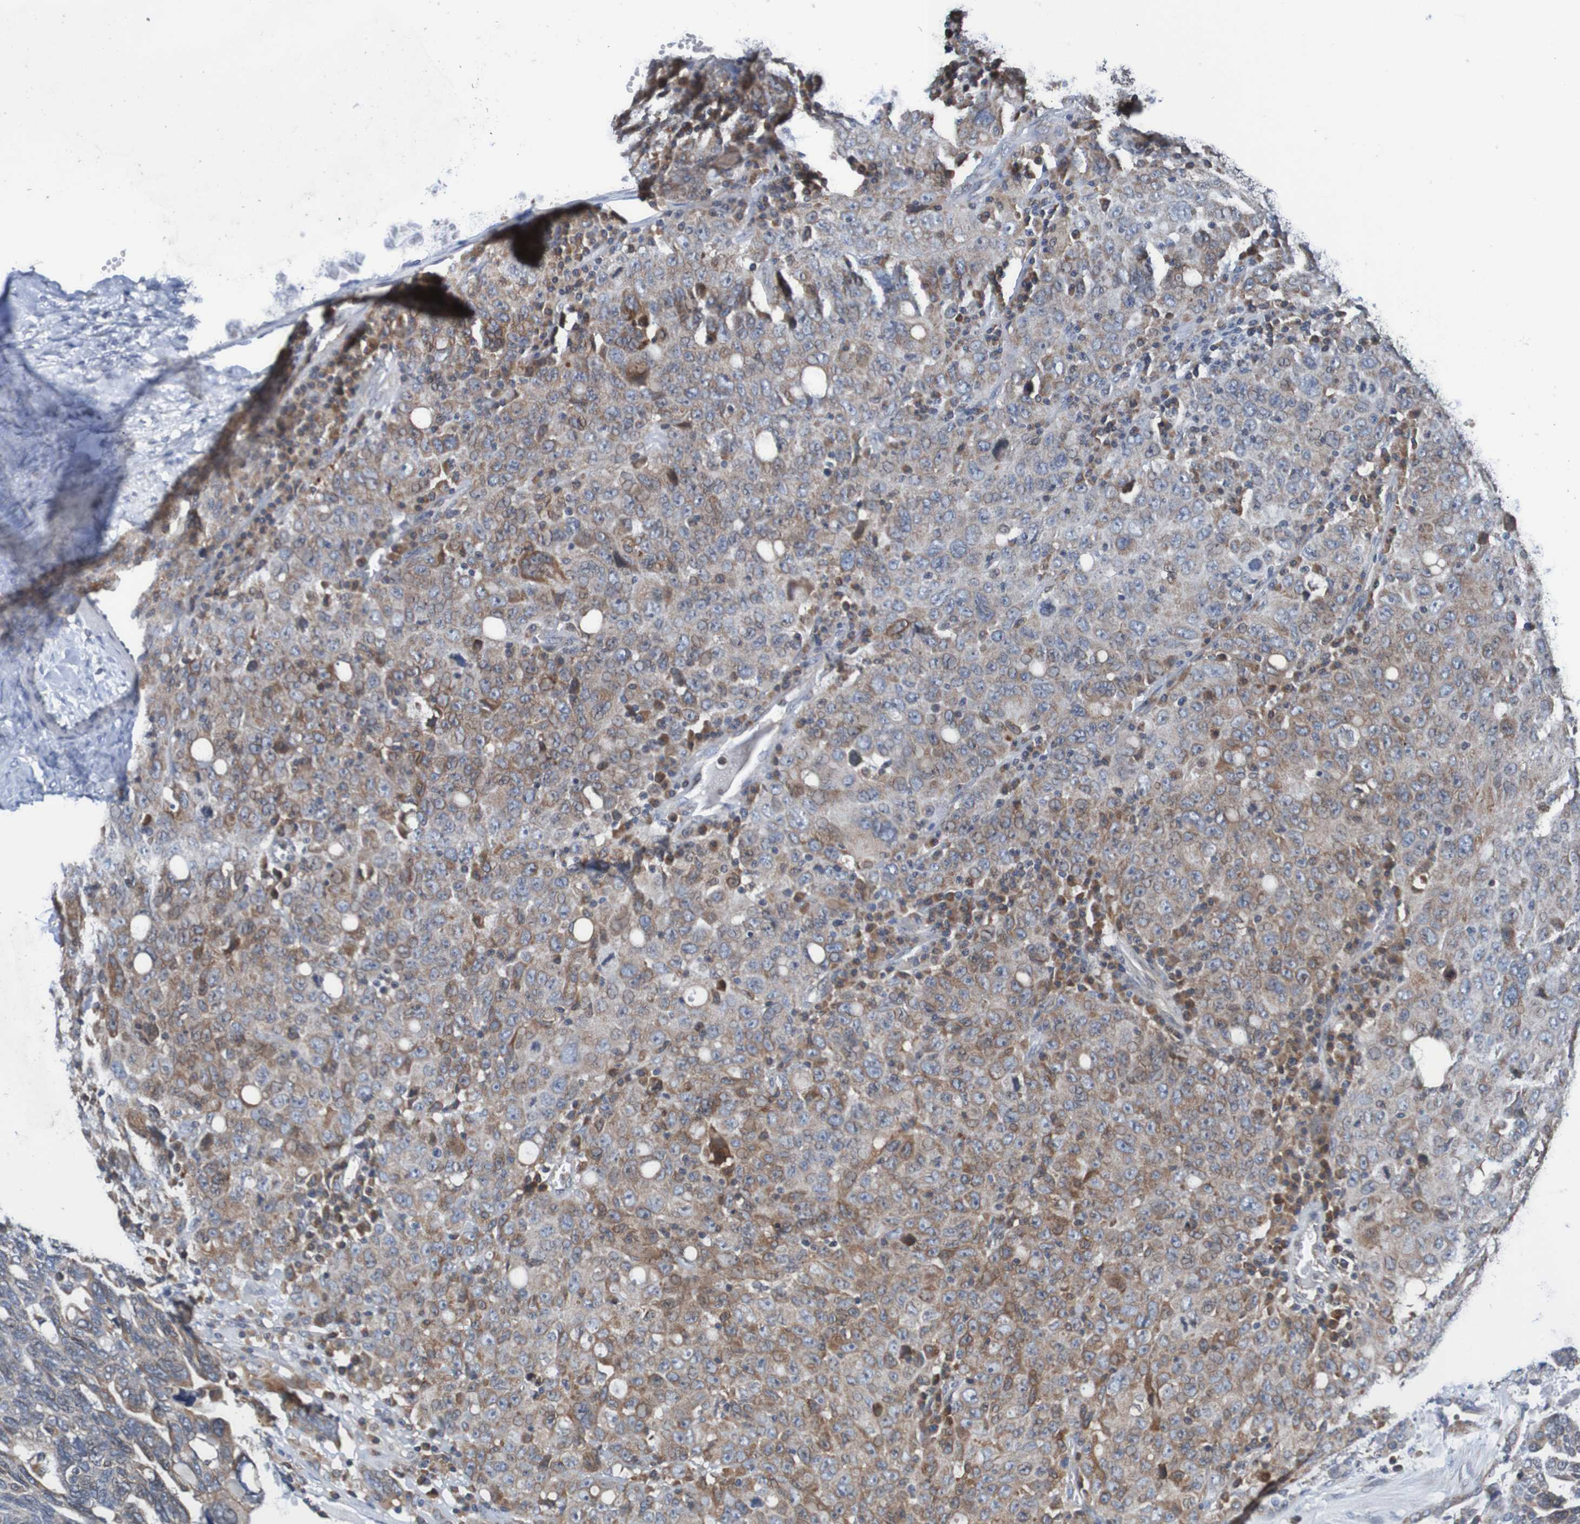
{"staining": {"intensity": "moderate", "quantity": ">75%", "location": "cytoplasmic/membranous"}, "tissue": "ovarian cancer", "cell_type": "Tumor cells", "image_type": "cancer", "snomed": [{"axis": "morphology", "description": "Carcinoma, endometroid"}, {"axis": "topography", "description": "Ovary"}], "caption": "A photomicrograph showing moderate cytoplasmic/membranous staining in approximately >75% of tumor cells in ovarian endometroid carcinoma, as visualized by brown immunohistochemical staining.", "gene": "FIBP", "patient": {"sex": "female", "age": 62}}